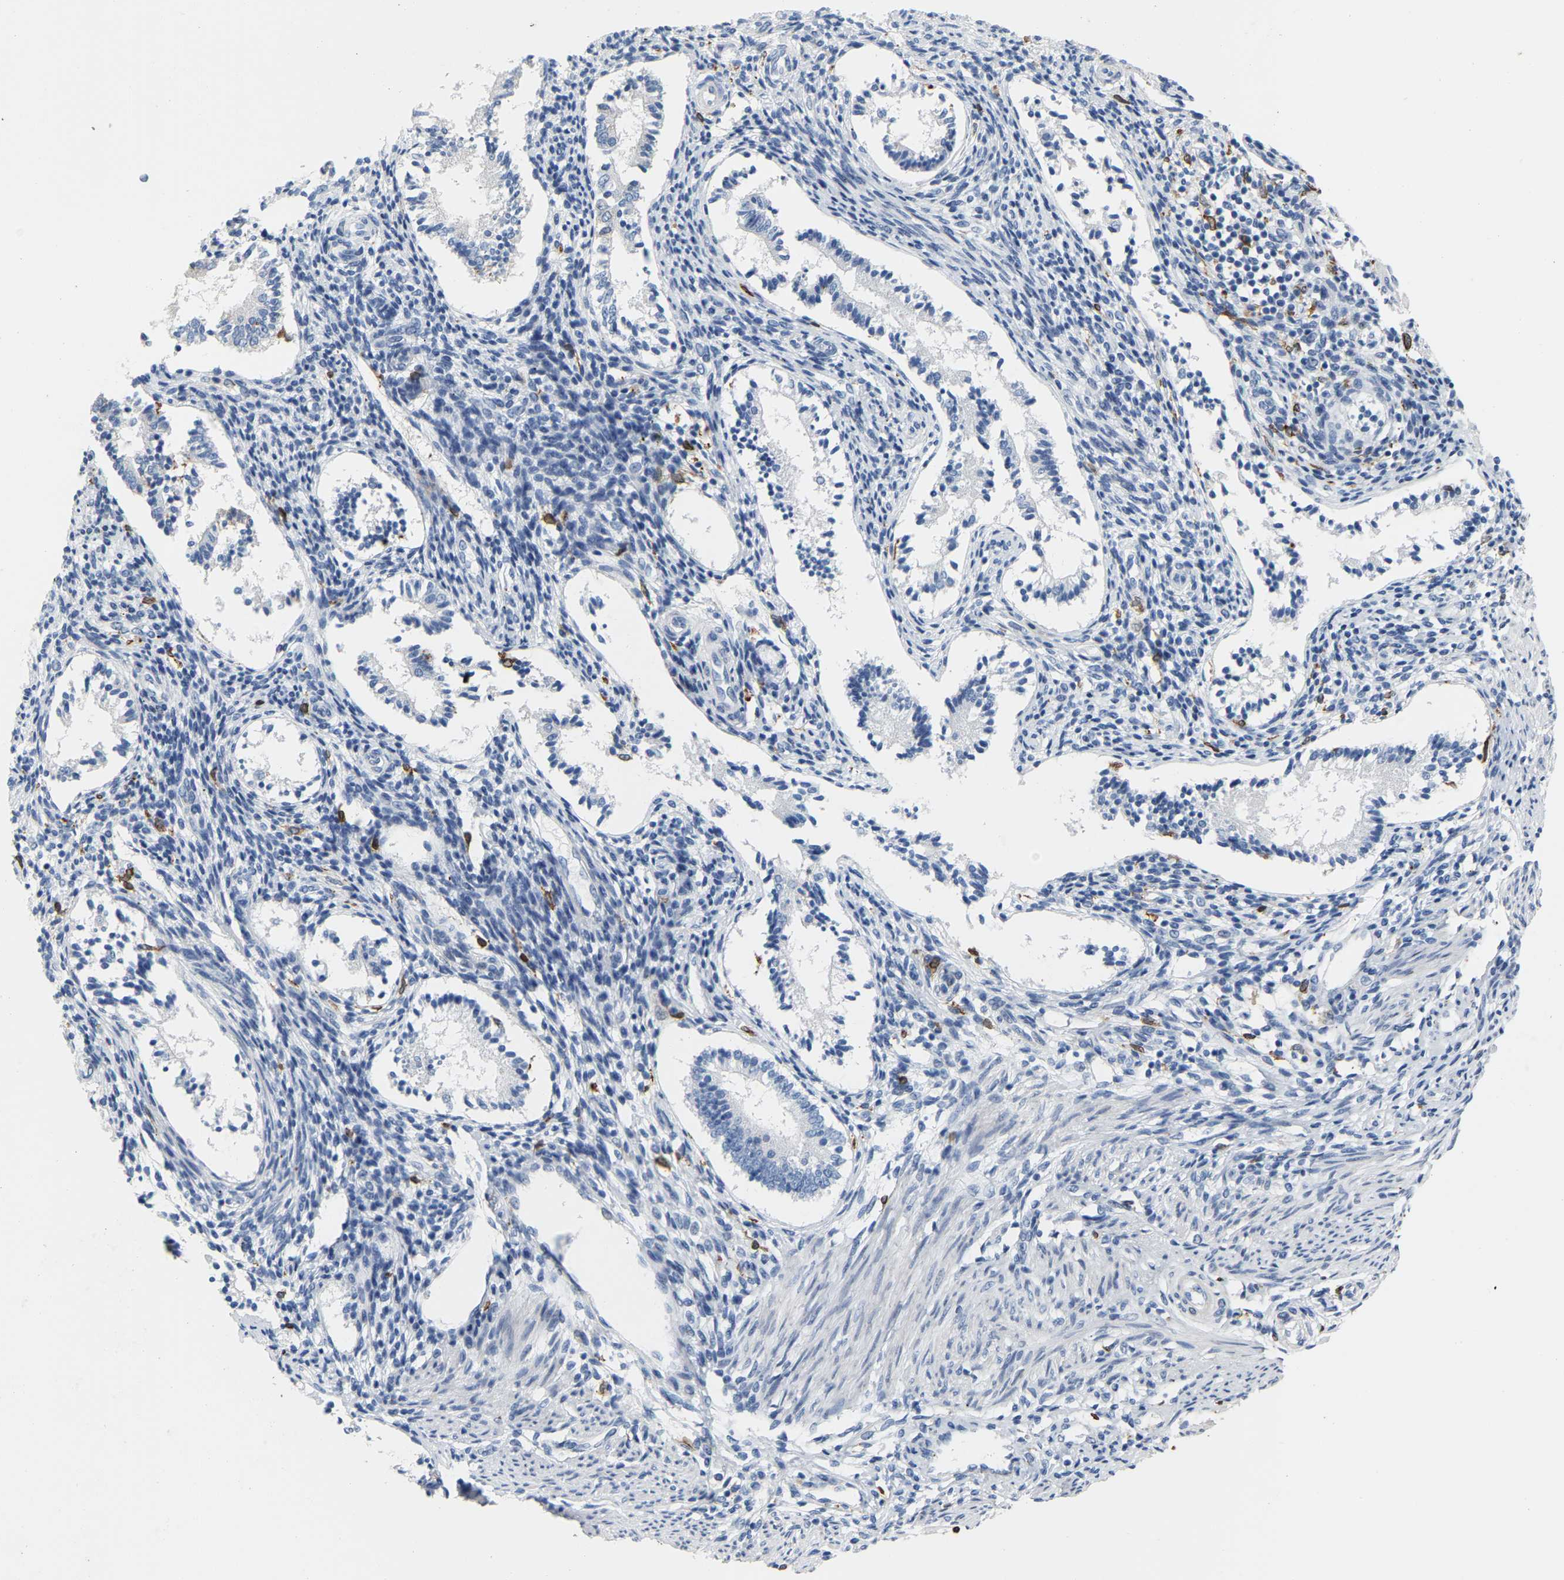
{"staining": {"intensity": "negative", "quantity": "none", "location": "none"}, "tissue": "endometrium", "cell_type": "Cells in endometrial stroma", "image_type": "normal", "snomed": [{"axis": "morphology", "description": "Normal tissue, NOS"}, {"axis": "topography", "description": "Endometrium"}], "caption": "Protein analysis of unremarkable endometrium shows no significant expression in cells in endometrial stroma. (Brightfield microscopy of DAB IHC at high magnification).", "gene": "PTGS1", "patient": {"sex": "female", "age": 42}}